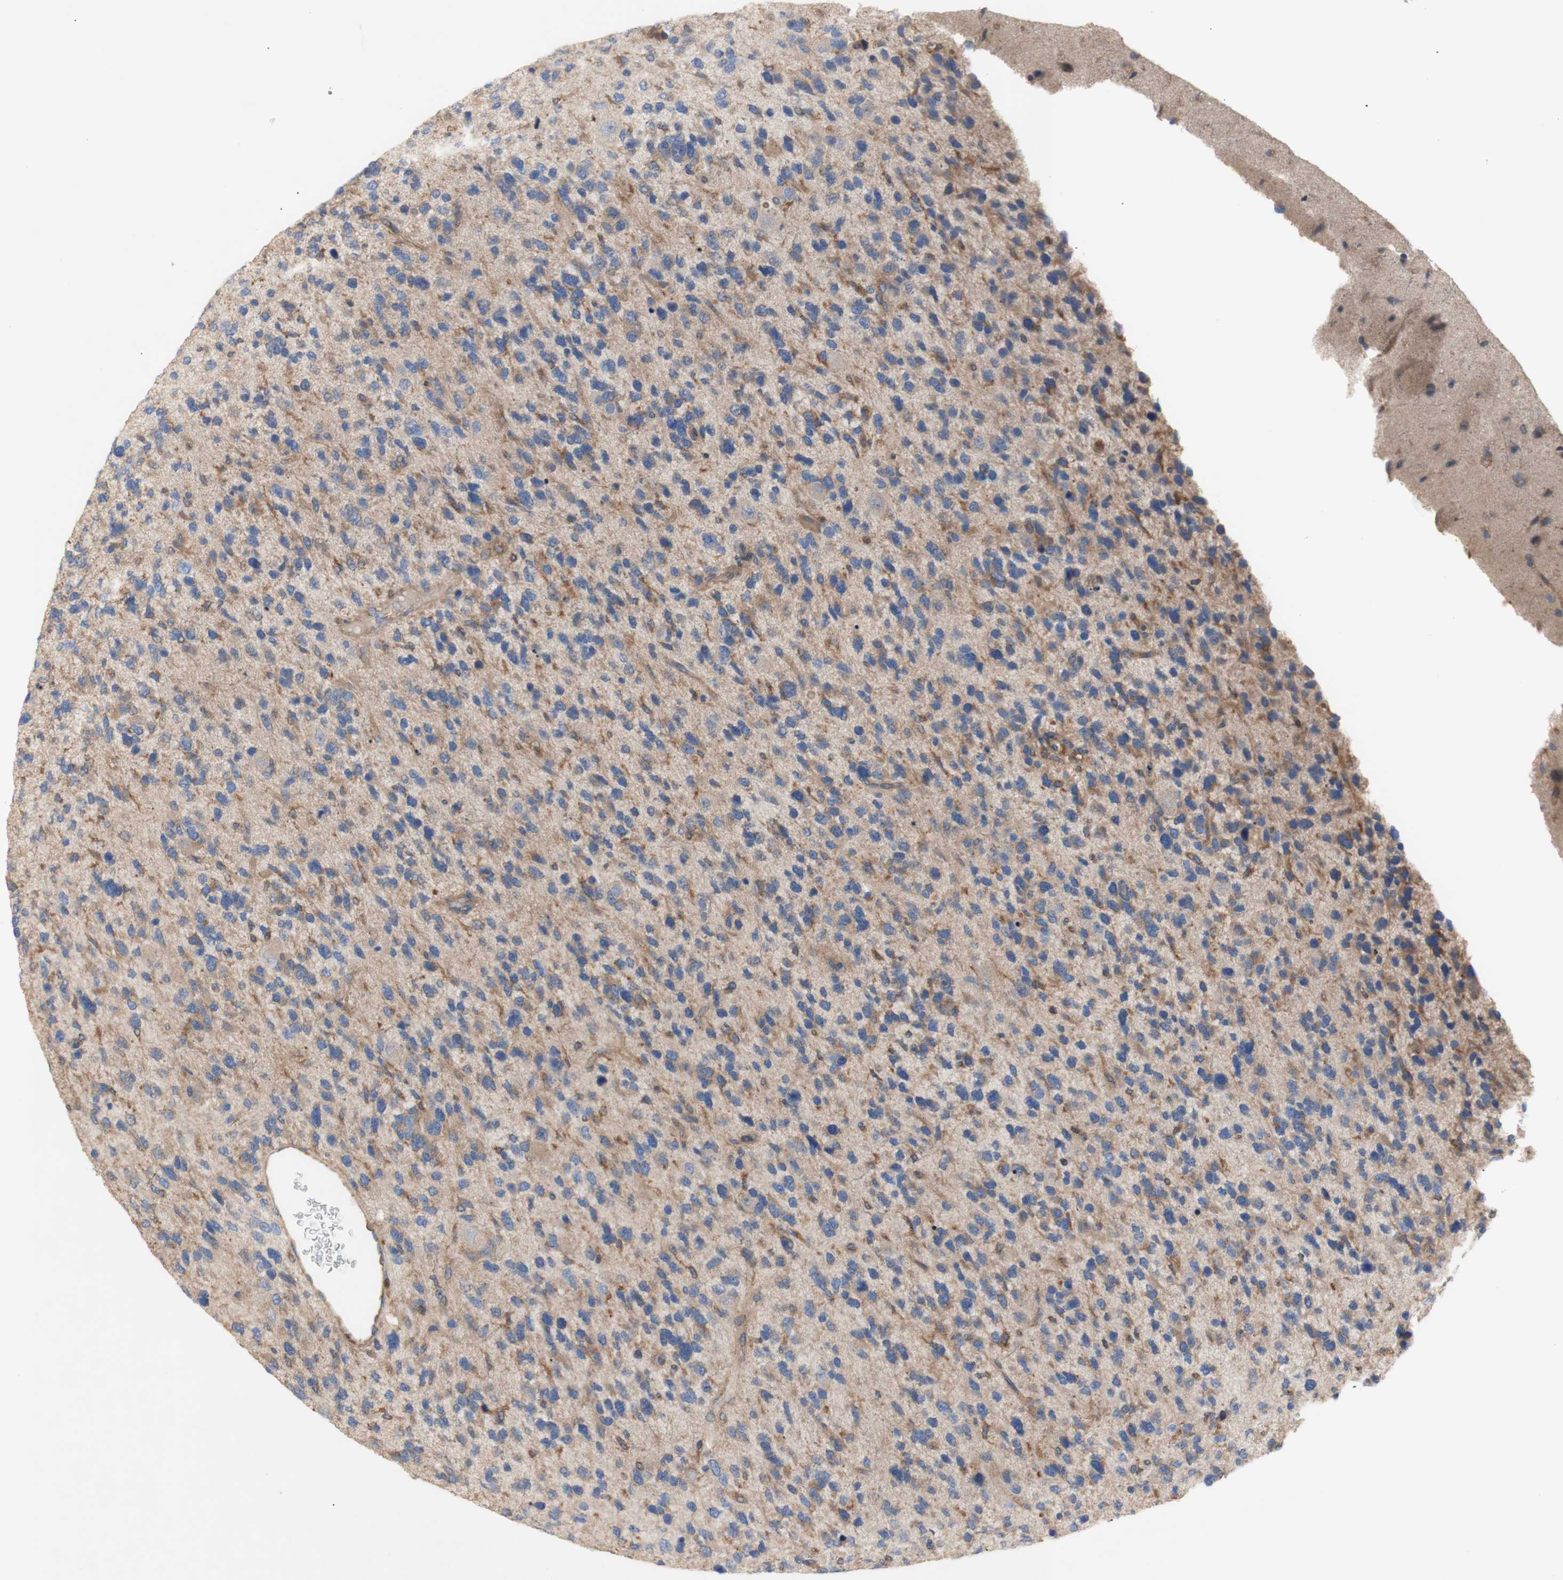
{"staining": {"intensity": "negative", "quantity": "none", "location": "none"}, "tissue": "glioma", "cell_type": "Tumor cells", "image_type": "cancer", "snomed": [{"axis": "morphology", "description": "Glioma, malignant, High grade"}, {"axis": "topography", "description": "Brain"}], "caption": "This histopathology image is of malignant glioma (high-grade) stained with immunohistochemistry (IHC) to label a protein in brown with the nuclei are counter-stained blue. There is no staining in tumor cells.", "gene": "IKBKG", "patient": {"sex": "female", "age": 58}}